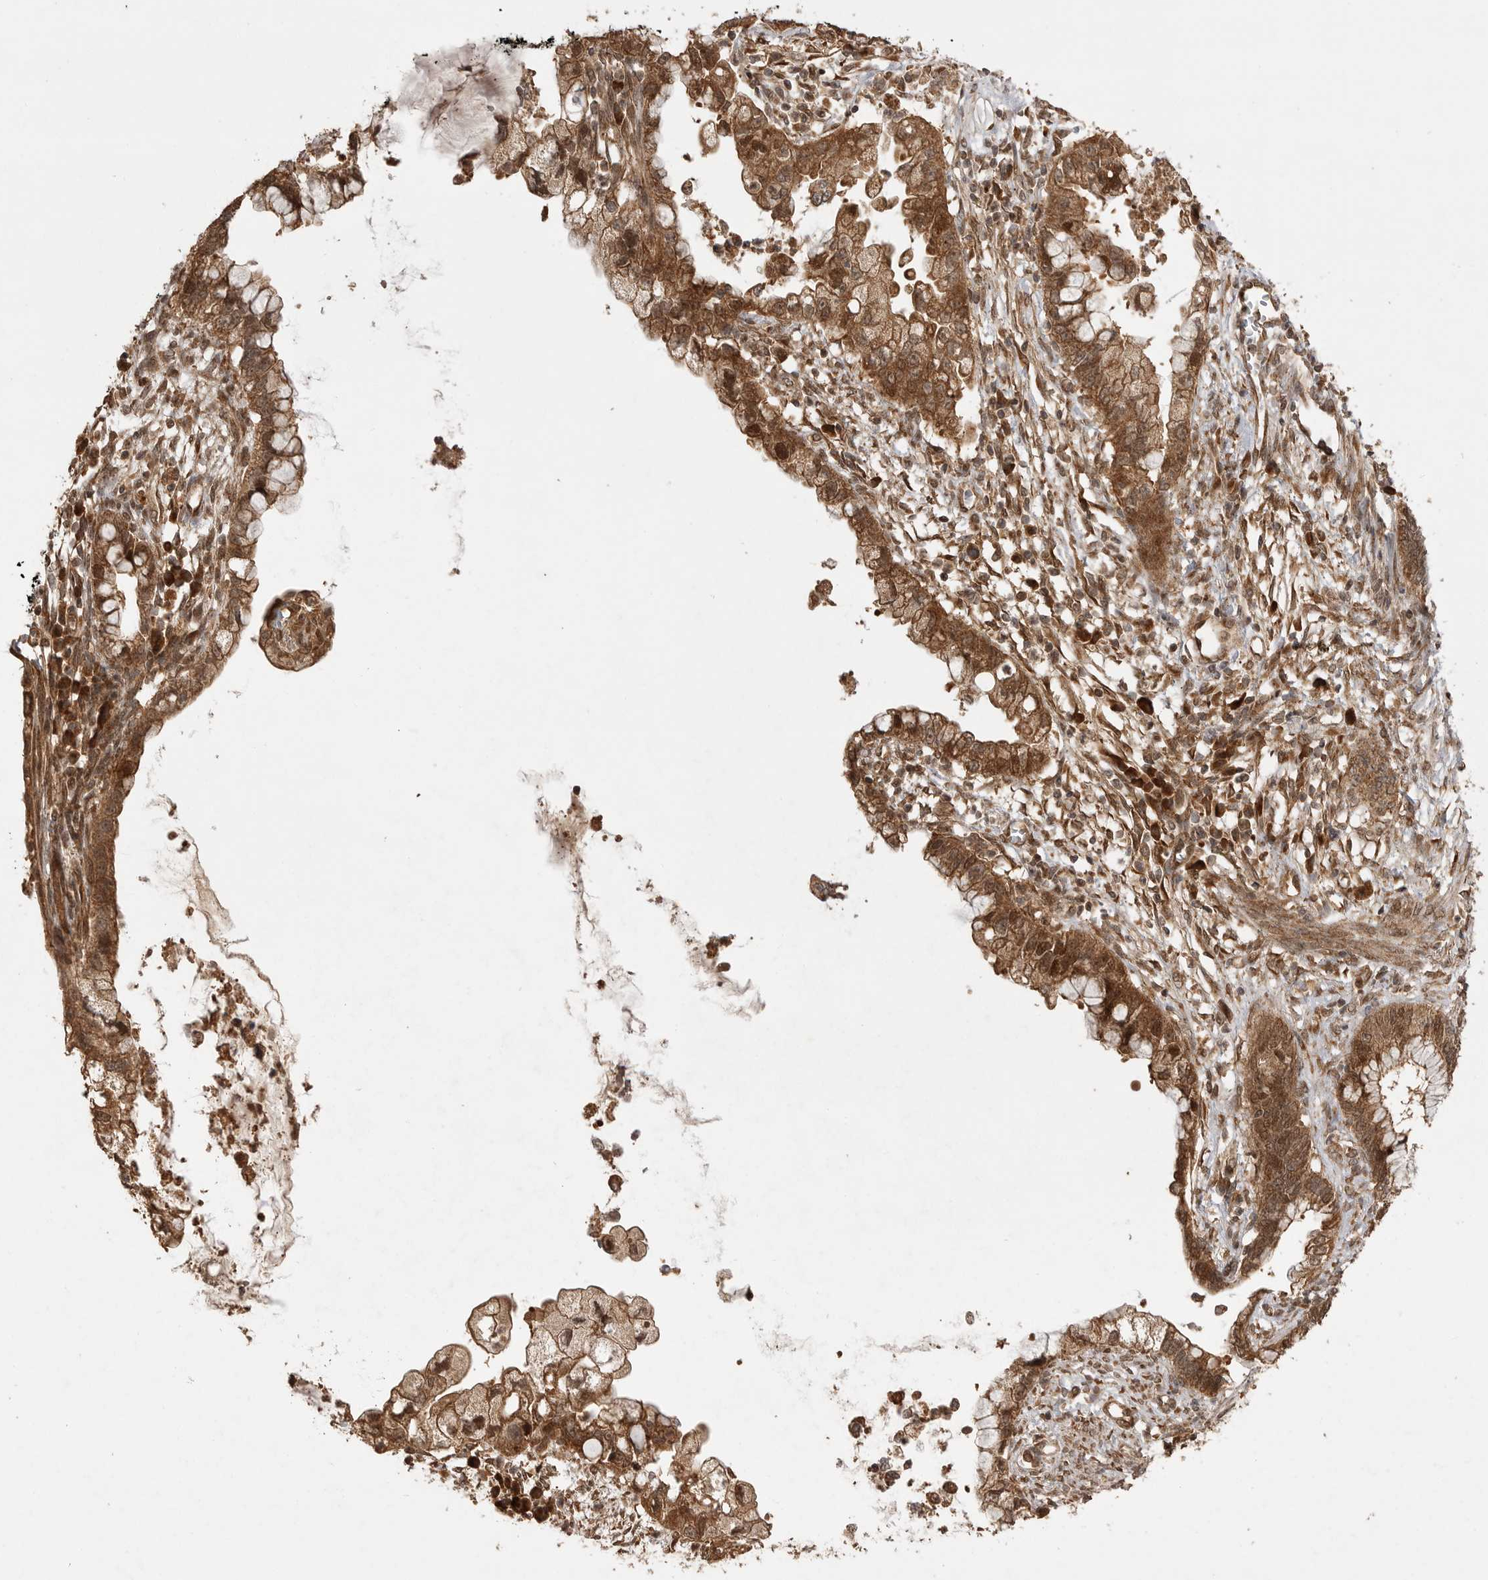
{"staining": {"intensity": "moderate", "quantity": ">75%", "location": "cytoplasmic/membranous,nuclear"}, "tissue": "cervical cancer", "cell_type": "Tumor cells", "image_type": "cancer", "snomed": [{"axis": "morphology", "description": "Adenocarcinoma, NOS"}, {"axis": "topography", "description": "Cervix"}], "caption": "Protein positivity by IHC exhibits moderate cytoplasmic/membranous and nuclear positivity in approximately >75% of tumor cells in cervical adenocarcinoma. (DAB (3,3'-diaminobenzidine) IHC with brightfield microscopy, high magnification).", "gene": "BOC", "patient": {"sex": "female", "age": 44}}